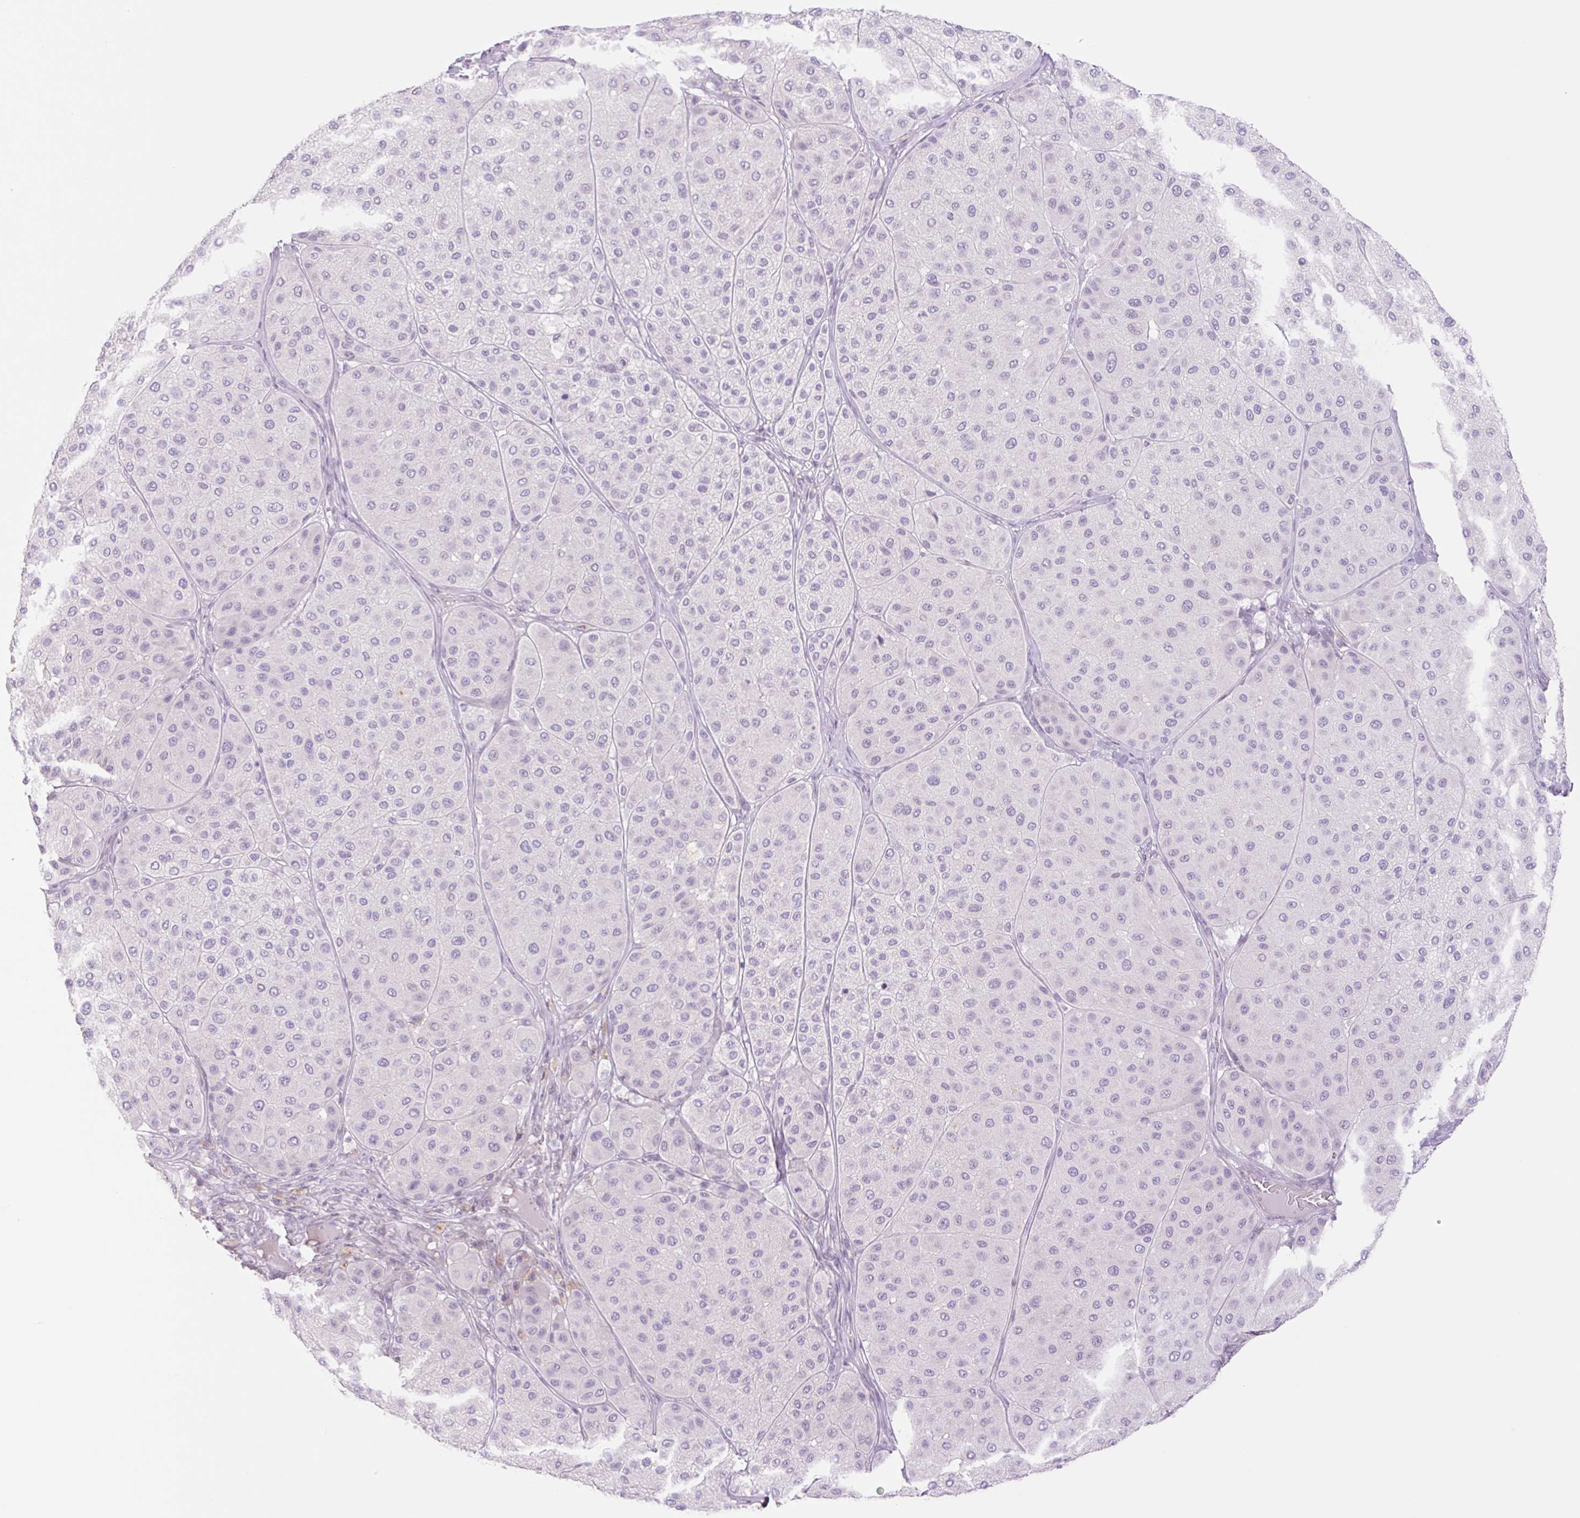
{"staining": {"intensity": "negative", "quantity": "none", "location": "none"}, "tissue": "melanoma", "cell_type": "Tumor cells", "image_type": "cancer", "snomed": [{"axis": "morphology", "description": "Malignant melanoma, Metastatic site"}, {"axis": "topography", "description": "Smooth muscle"}], "caption": "A high-resolution photomicrograph shows immunohistochemistry (IHC) staining of melanoma, which reveals no significant positivity in tumor cells.", "gene": "TBX15", "patient": {"sex": "male", "age": 41}}